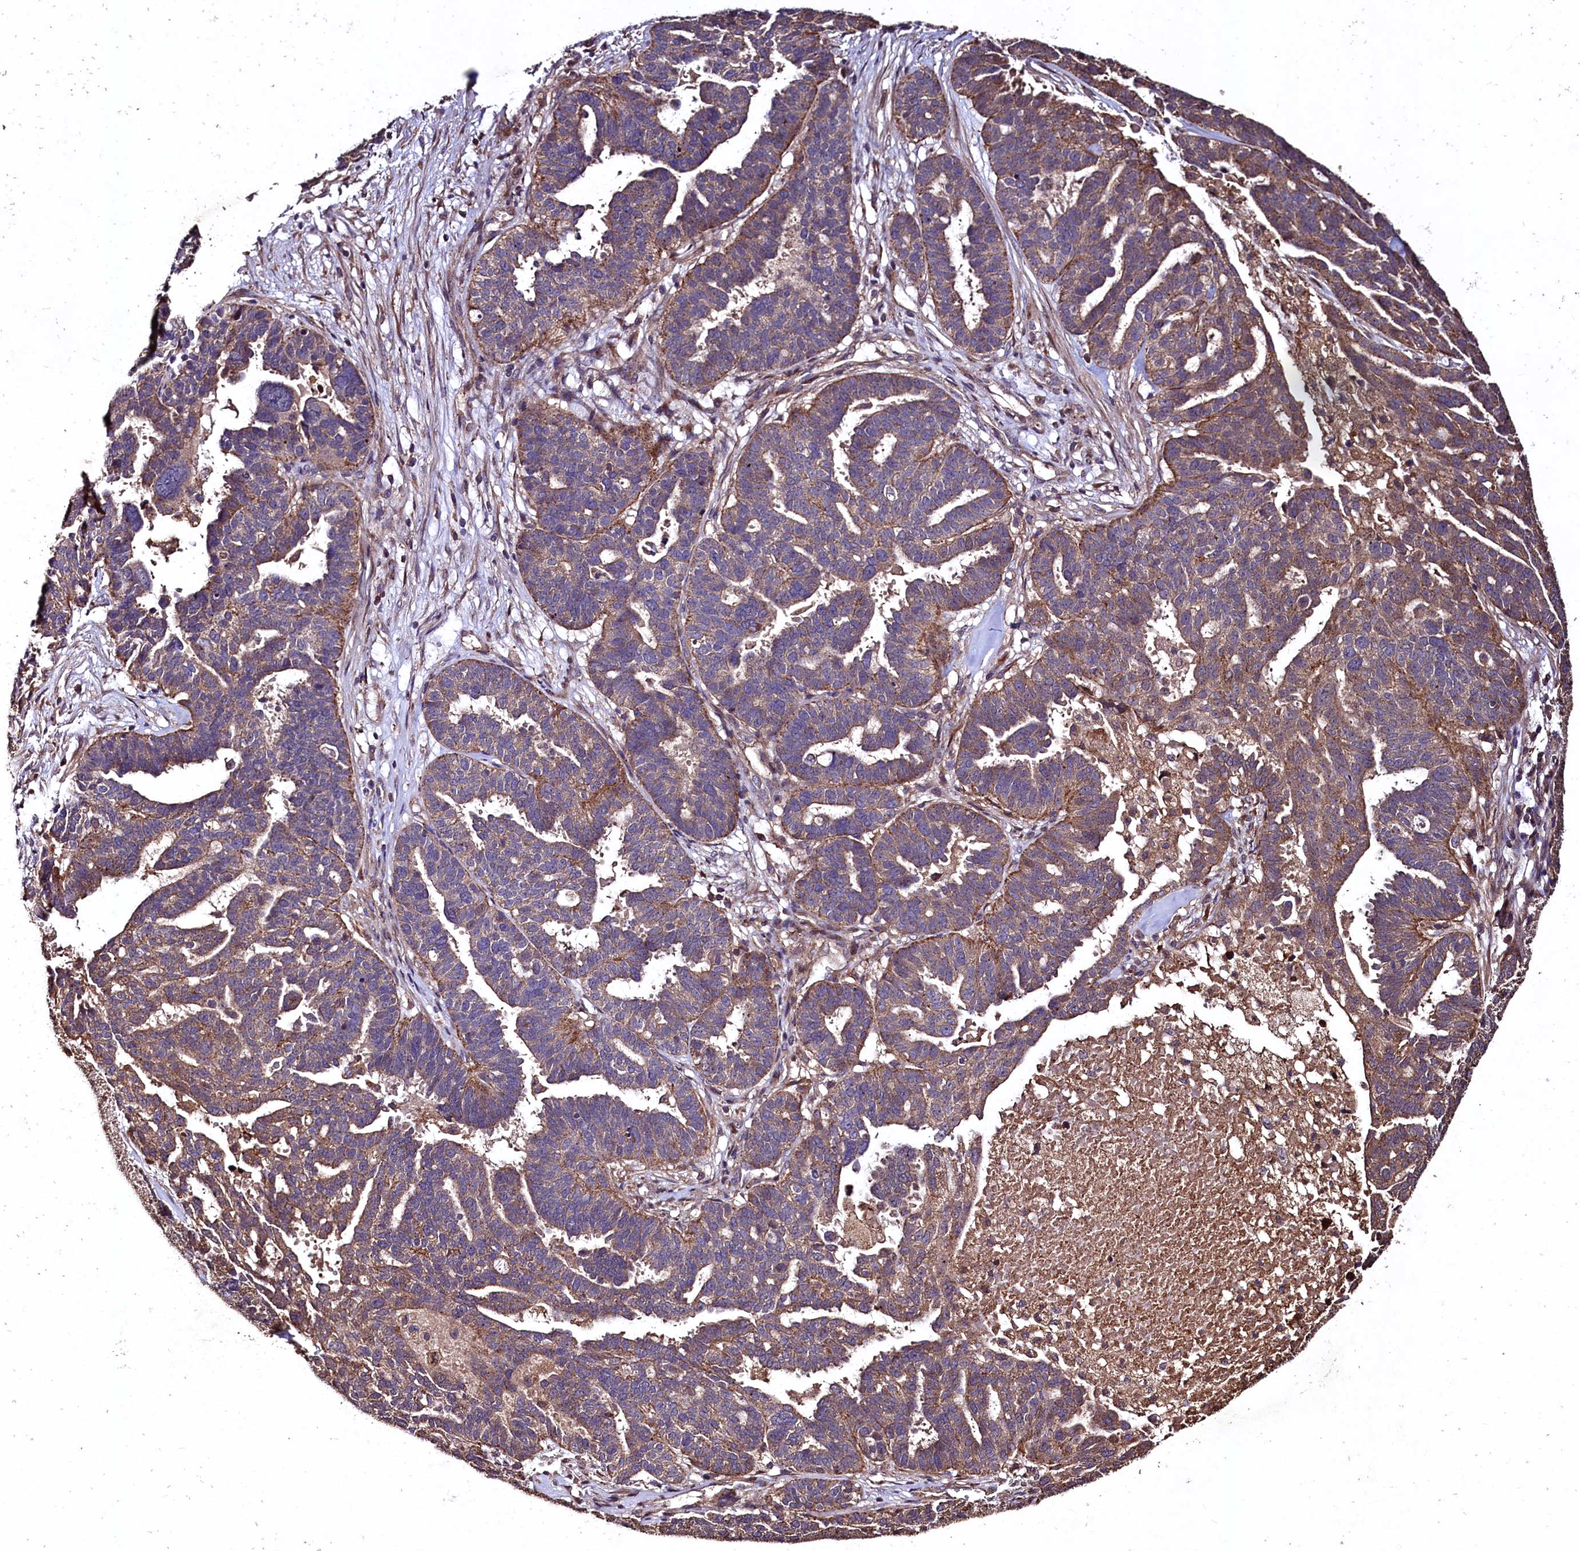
{"staining": {"intensity": "moderate", "quantity": "25%-75%", "location": "cytoplasmic/membranous"}, "tissue": "ovarian cancer", "cell_type": "Tumor cells", "image_type": "cancer", "snomed": [{"axis": "morphology", "description": "Cystadenocarcinoma, serous, NOS"}, {"axis": "topography", "description": "Ovary"}], "caption": "Moderate cytoplasmic/membranous protein positivity is identified in about 25%-75% of tumor cells in ovarian cancer (serous cystadenocarcinoma).", "gene": "TMEM98", "patient": {"sex": "female", "age": 59}}